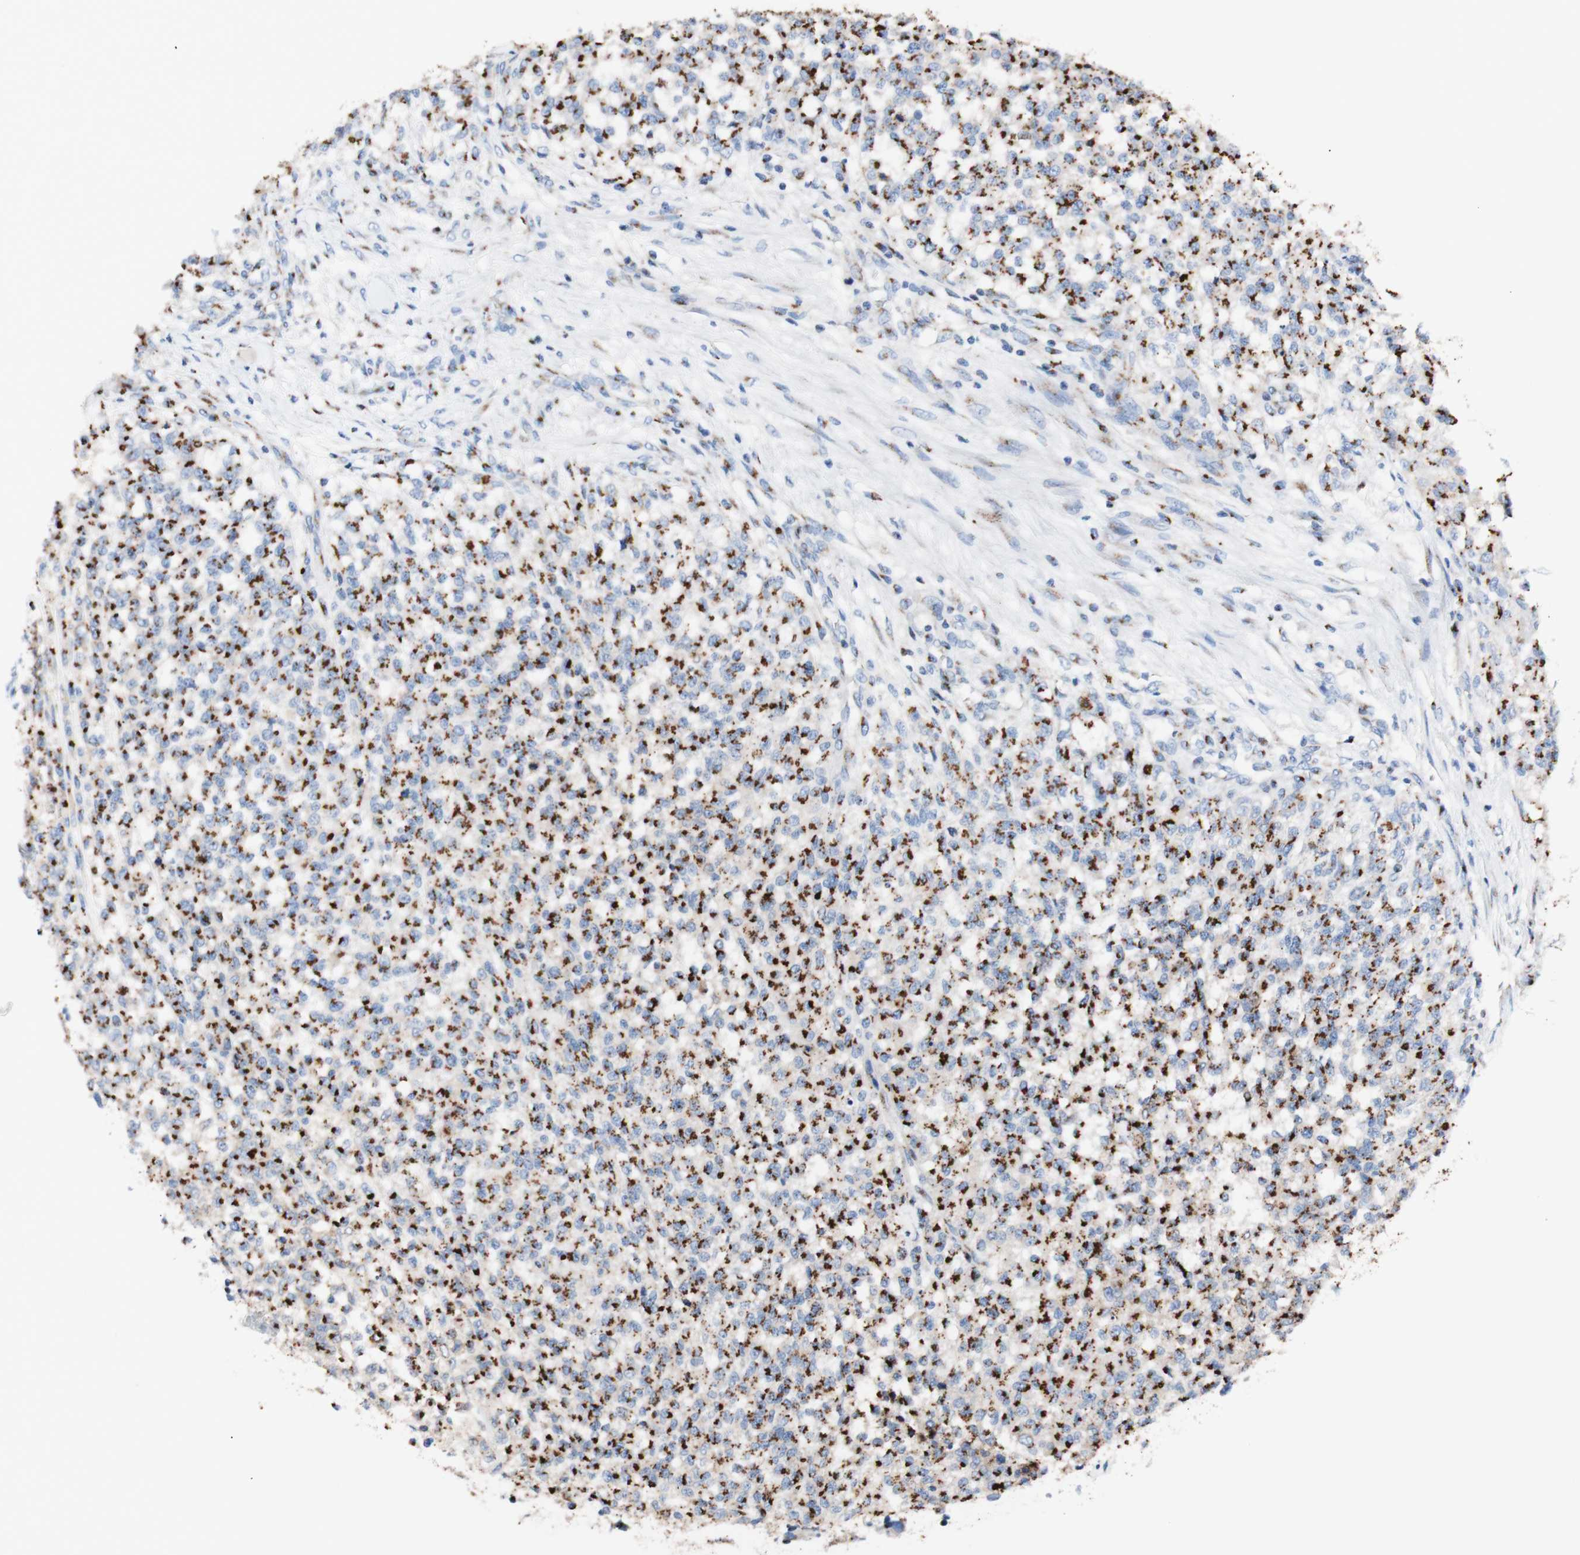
{"staining": {"intensity": "moderate", "quantity": ">75%", "location": "cytoplasmic/membranous"}, "tissue": "testis cancer", "cell_type": "Tumor cells", "image_type": "cancer", "snomed": [{"axis": "morphology", "description": "Seminoma, NOS"}, {"axis": "topography", "description": "Testis"}], "caption": "An image of human seminoma (testis) stained for a protein exhibits moderate cytoplasmic/membranous brown staining in tumor cells. The staining was performed using DAB (3,3'-diaminobenzidine) to visualize the protein expression in brown, while the nuclei were stained in blue with hematoxylin (Magnification: 20x).", "gene": "GALNT2", "patient": {"sex": "male", "age": 59}}